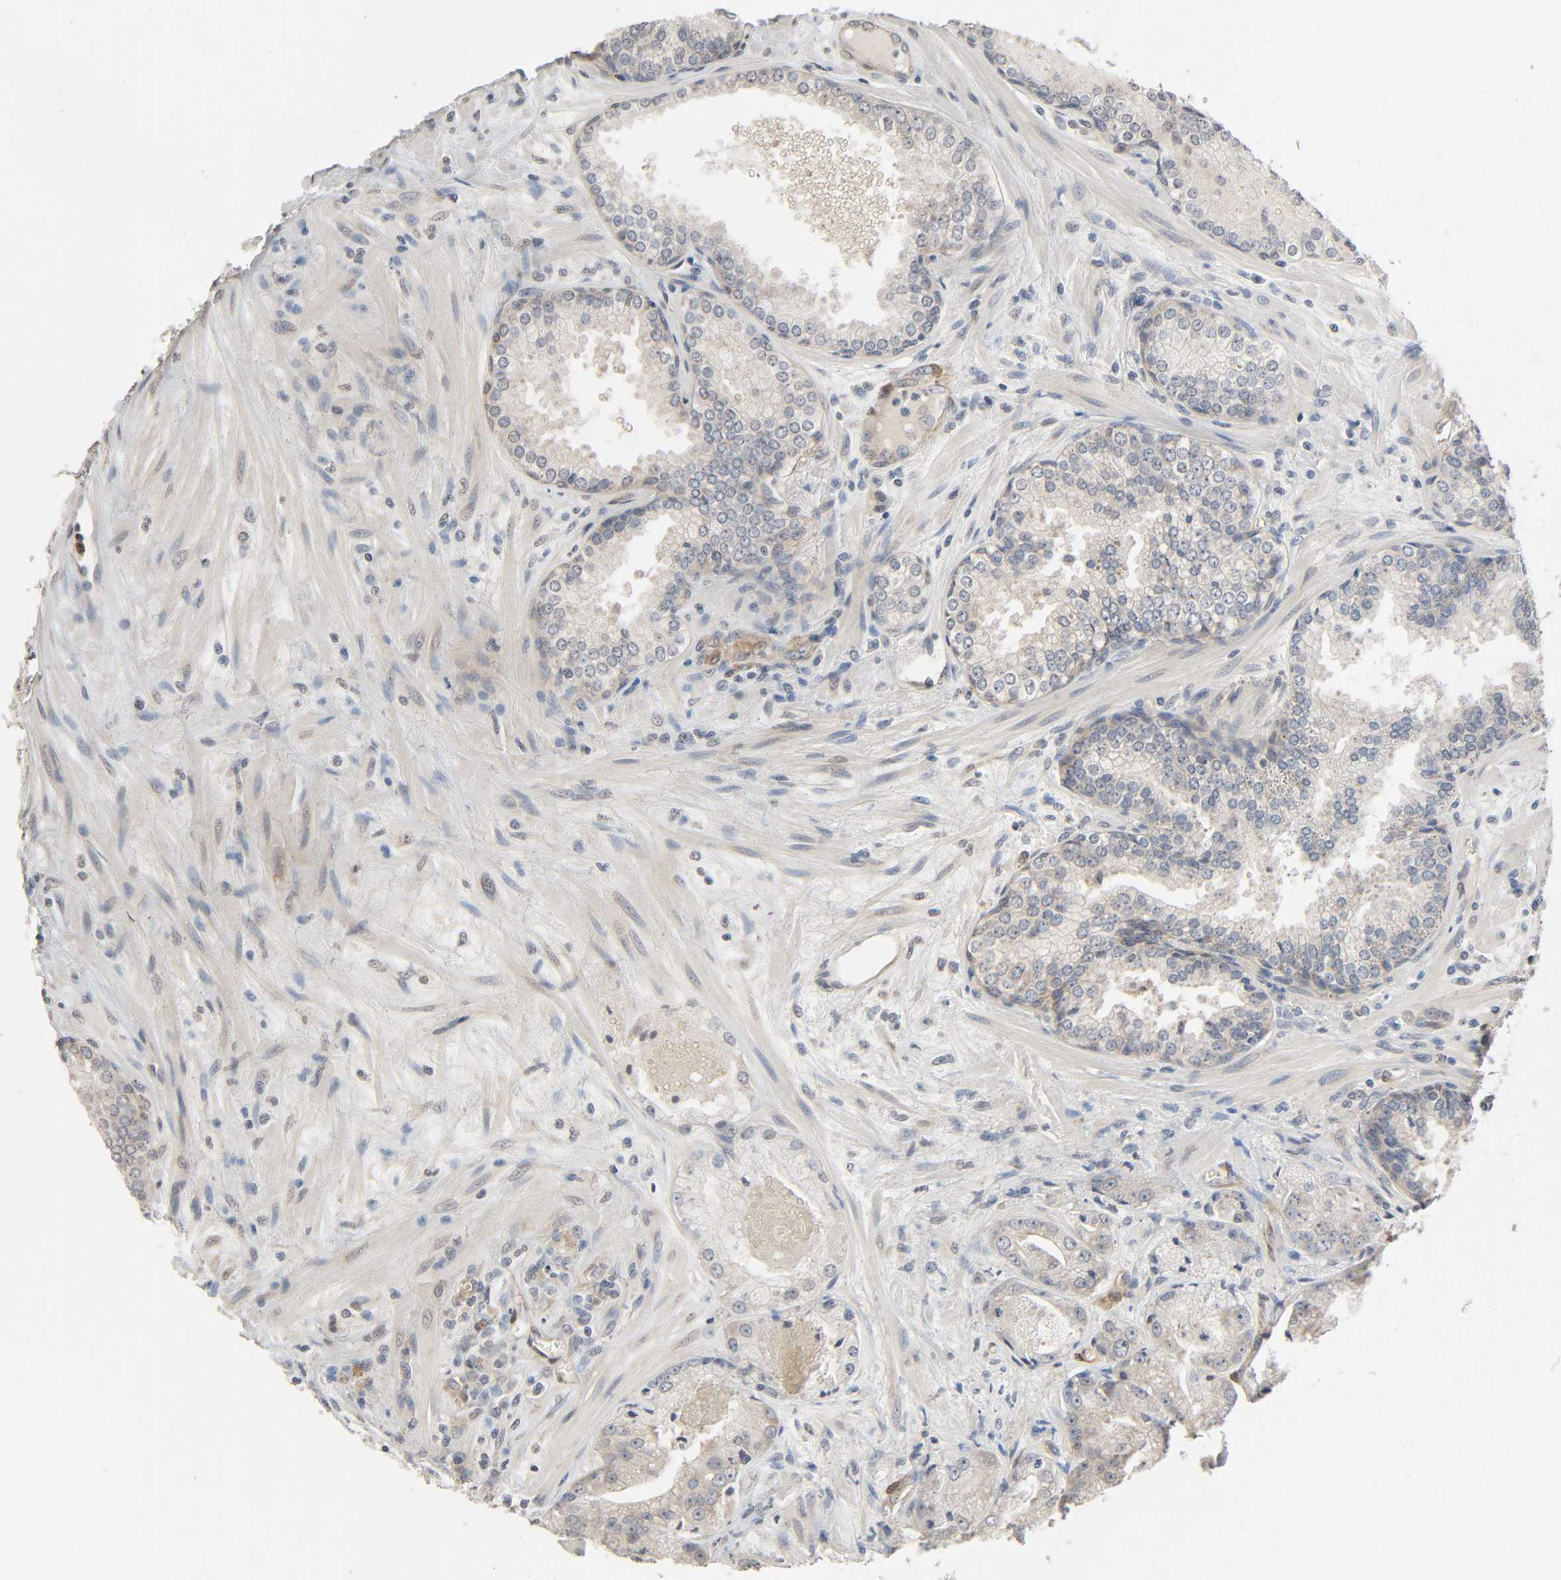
{"staining": {"intensity": "weak", "quantity": ">75%", "location": "cytoplasmic/membranous"}, "tissue": "prostate cancer", "cell_type": "Tumor cells", "image_type": "cancer", "snomed": [{"axis": "morphology", "description": "Adenocarcinoma, Low grade"}, {"axis": "topography", "description": "Prostate"}], "caption": "Prostate adenocarcinoma (low-grade) was stained to show a protein in brown. There is low levels of weak cytoplasmic/membranous expression in about >75% of tumor cells.", "gene": "PTK2", "patient": {"sex": "male", "age": 60}}